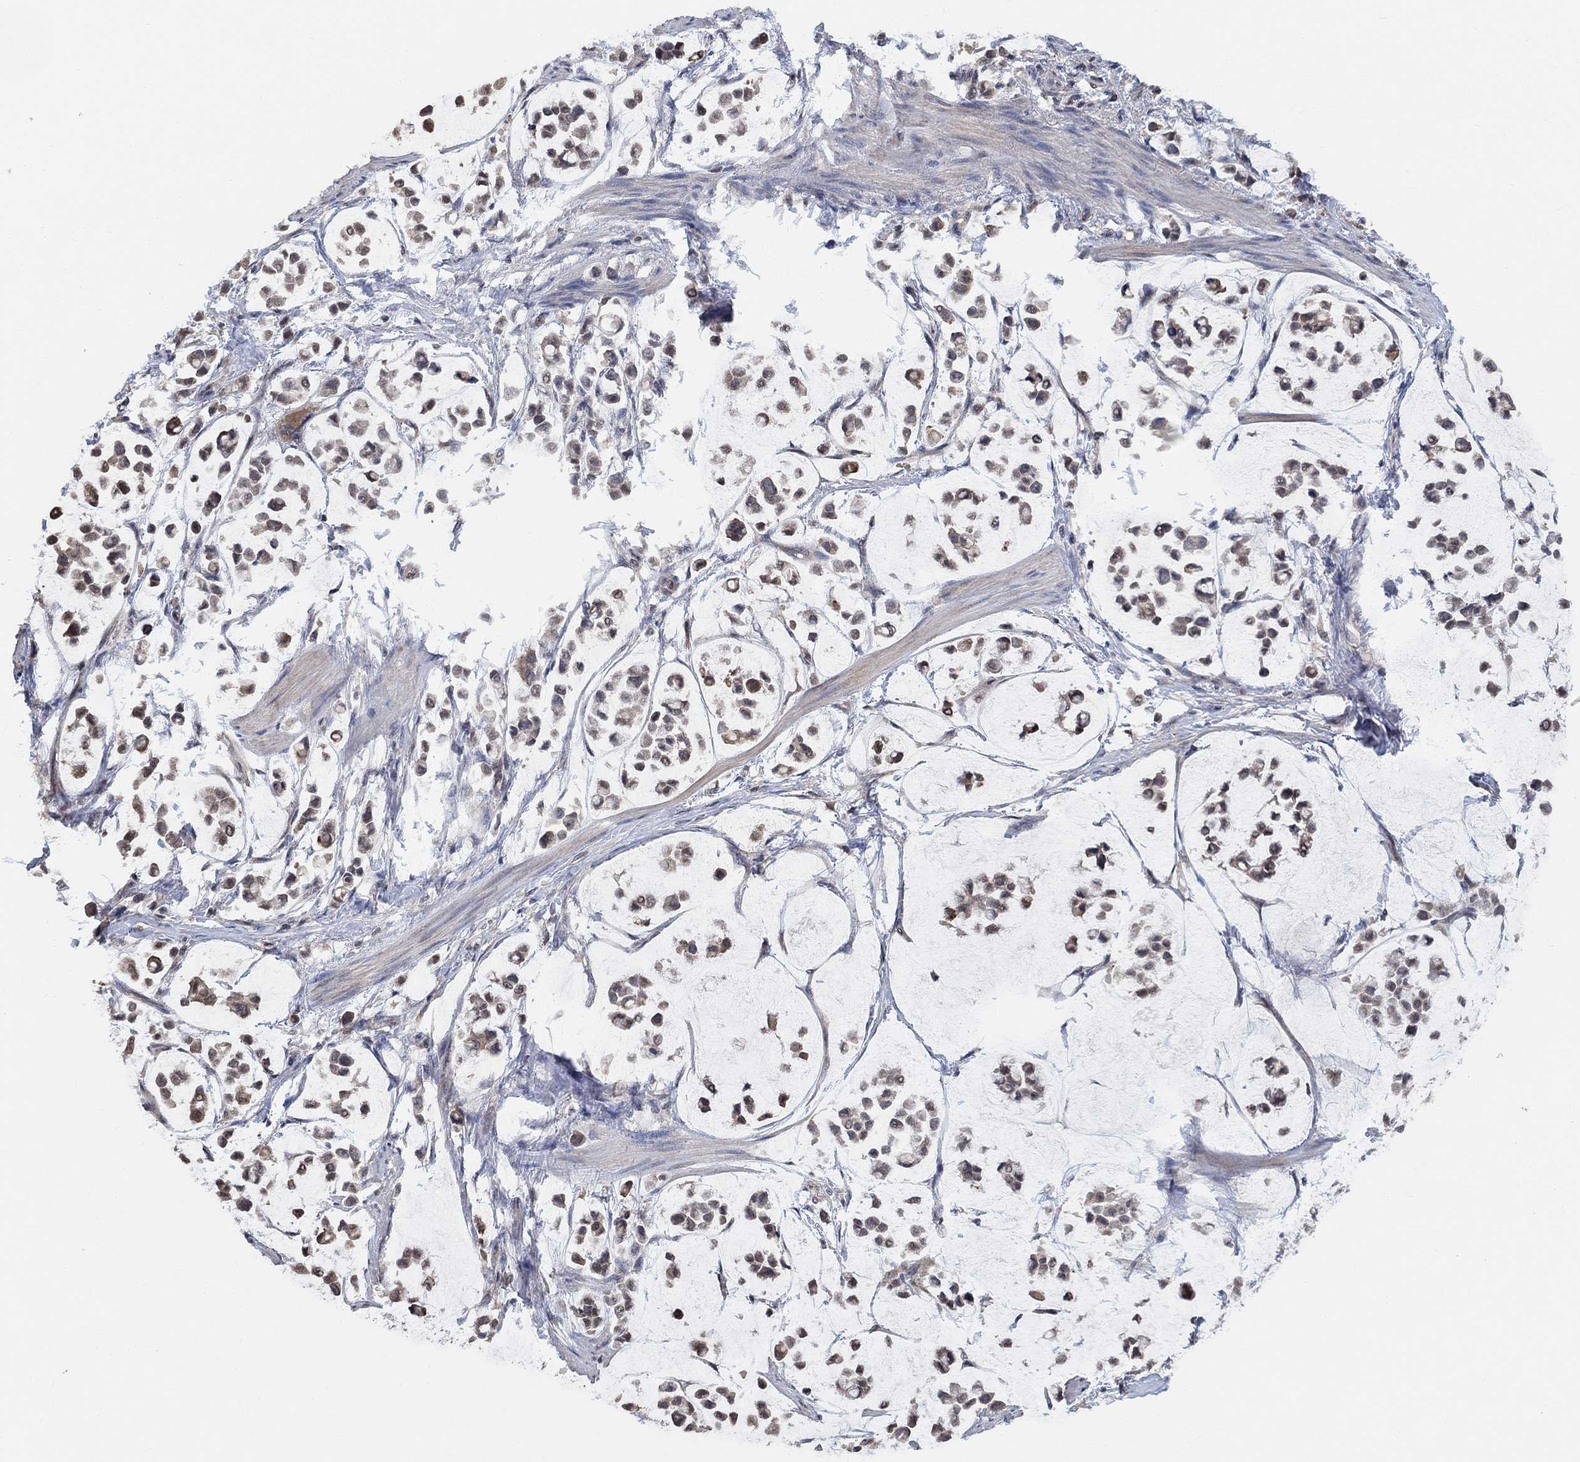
{"staining": {"intensity": "moderate", "quantity": "<25%", "location": "cytoplasmic/membranous"}, "tissue": "stomach cancer", "cell_type": "Tumor cells", "image_type": "cancer", "snomed": [{"axis": "morphology", "description": "Adenocarcinoma, NOS"}, {"axis": "topography", "description": "Stomach"}], "caption": "Tumor cells demonstrate low levels of moderate cytoplasmic/membranous staining in approximately <25% of cells in adenocarcinoma (stomach). (DAB = brown stain, brightfield microscopy at high magnification).", "gene": "UNC5B", "patient": {"sex": "male", "age": 82}}